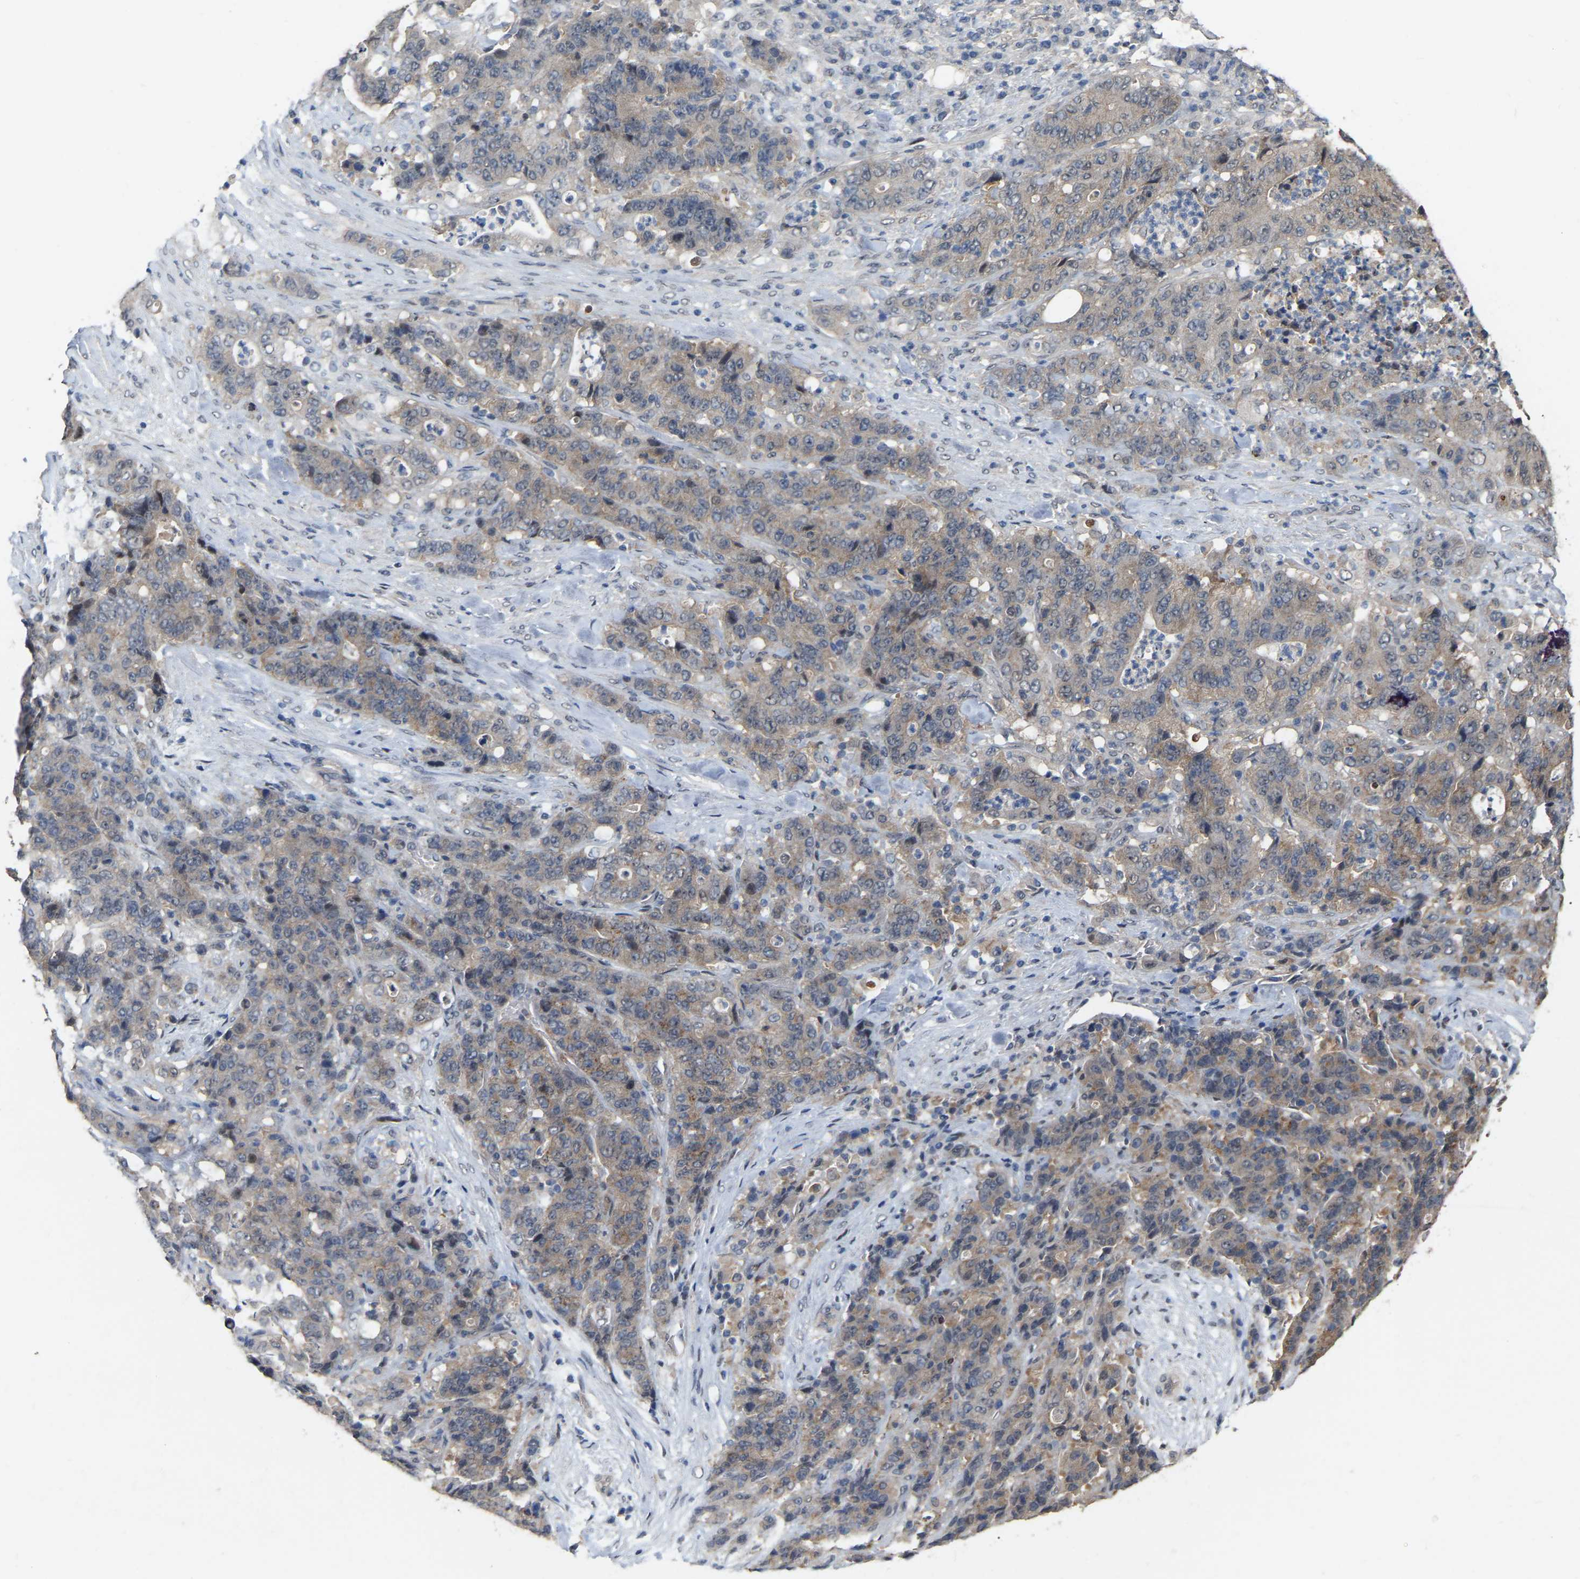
{"staining": {"intensity": "weak", "quantity": ">75%", "location": "cytoplasmic/membranous"}, "tissue": "stomach cancer", "cell_type": "Tumor cells", "image_type": "cancer", "snomed": [{"axis": "morphology", "description": "Adenocarcinoma, NOS"}, {"axis": "topography", "description": "Stomach"}], "caption": "A low amount of weak cytoplasmic/membranous expression is identified in about >75% of tumor cells in adenocarcinoma (stomach) tissue.", "gene": "RUVBL1", "patient": {"sex": "female", "age": 73}}